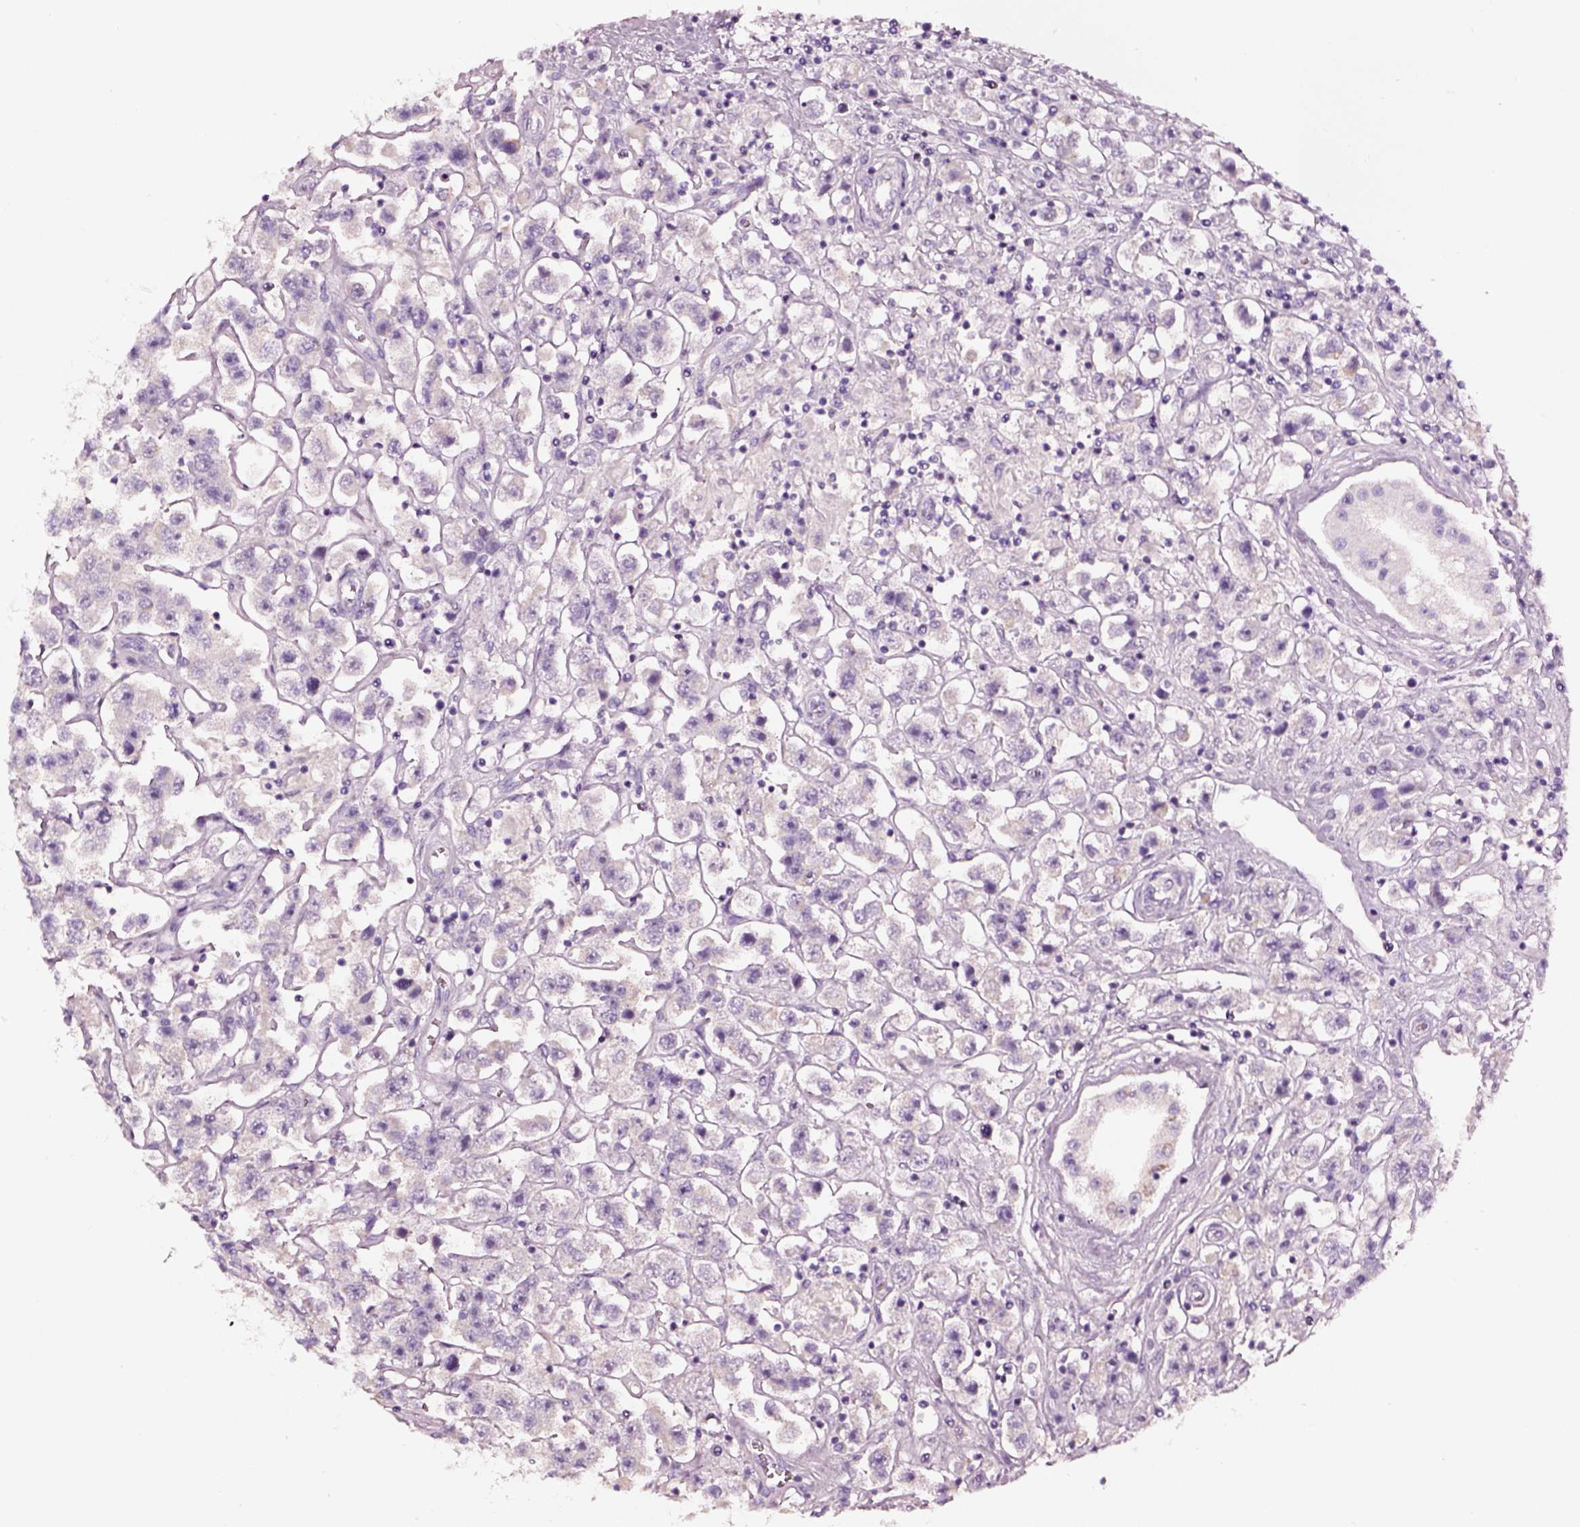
{"staining": {"intensity": "negative", "quantity": "none", "location": "none"}, "tissue": "testis cancer", "cell_type": "Tumor cells", "image_type": "cancer", "snomed": [{"axis": "morphology", "description": "Seminoma, NOS"}, {"axis": "topography", "description": "Testis"}], "caption": "High magnification brightfield microscopy of testis seminoma stained with DAB (3,3'-diaminobenzidine) (brown) and counterstained with hematoxylin (blue): tumor cells show no significant expression.", "gene": "AADAT", "patient": {"sex": "male", "age": 45}}